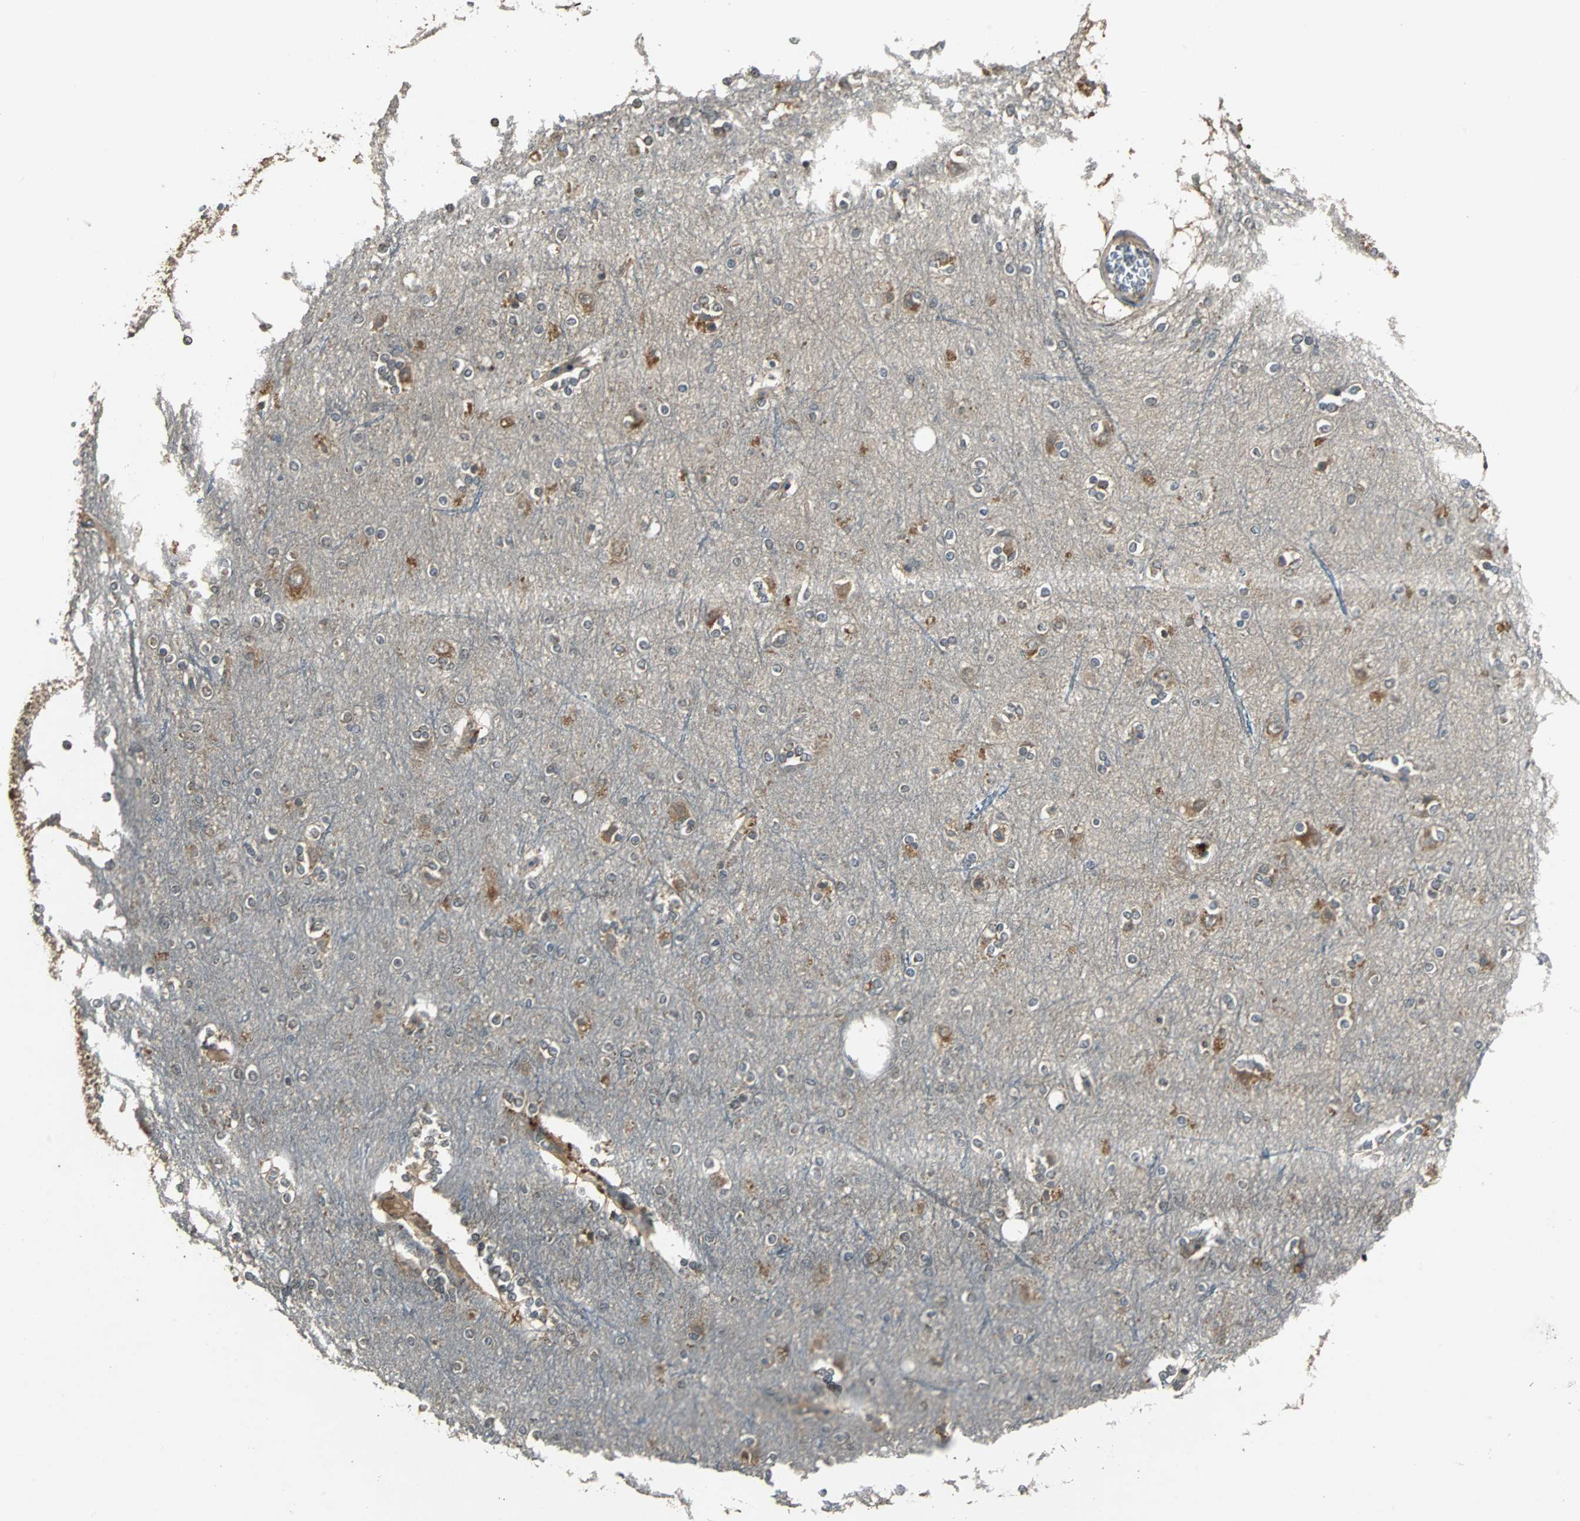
{"staining": {"intensity": "negative", "quantity": "none", "location": "none"}, "tissue": "cerebral cortex", "cell_type": "Endothelial cells", "image_type": "normal", "snomed": [{"axis": "morphology", "description": "Normal tissue, NOS"}, {"axis": "topography", "description": "Cerebral cortex"}], "caption": "Cerebral cortex stained for a protein using immunohistochemistry exhibits no expression endothelial cells.", "gene": "ABHD2", "patient": {"sex": "female", "age": 54}}